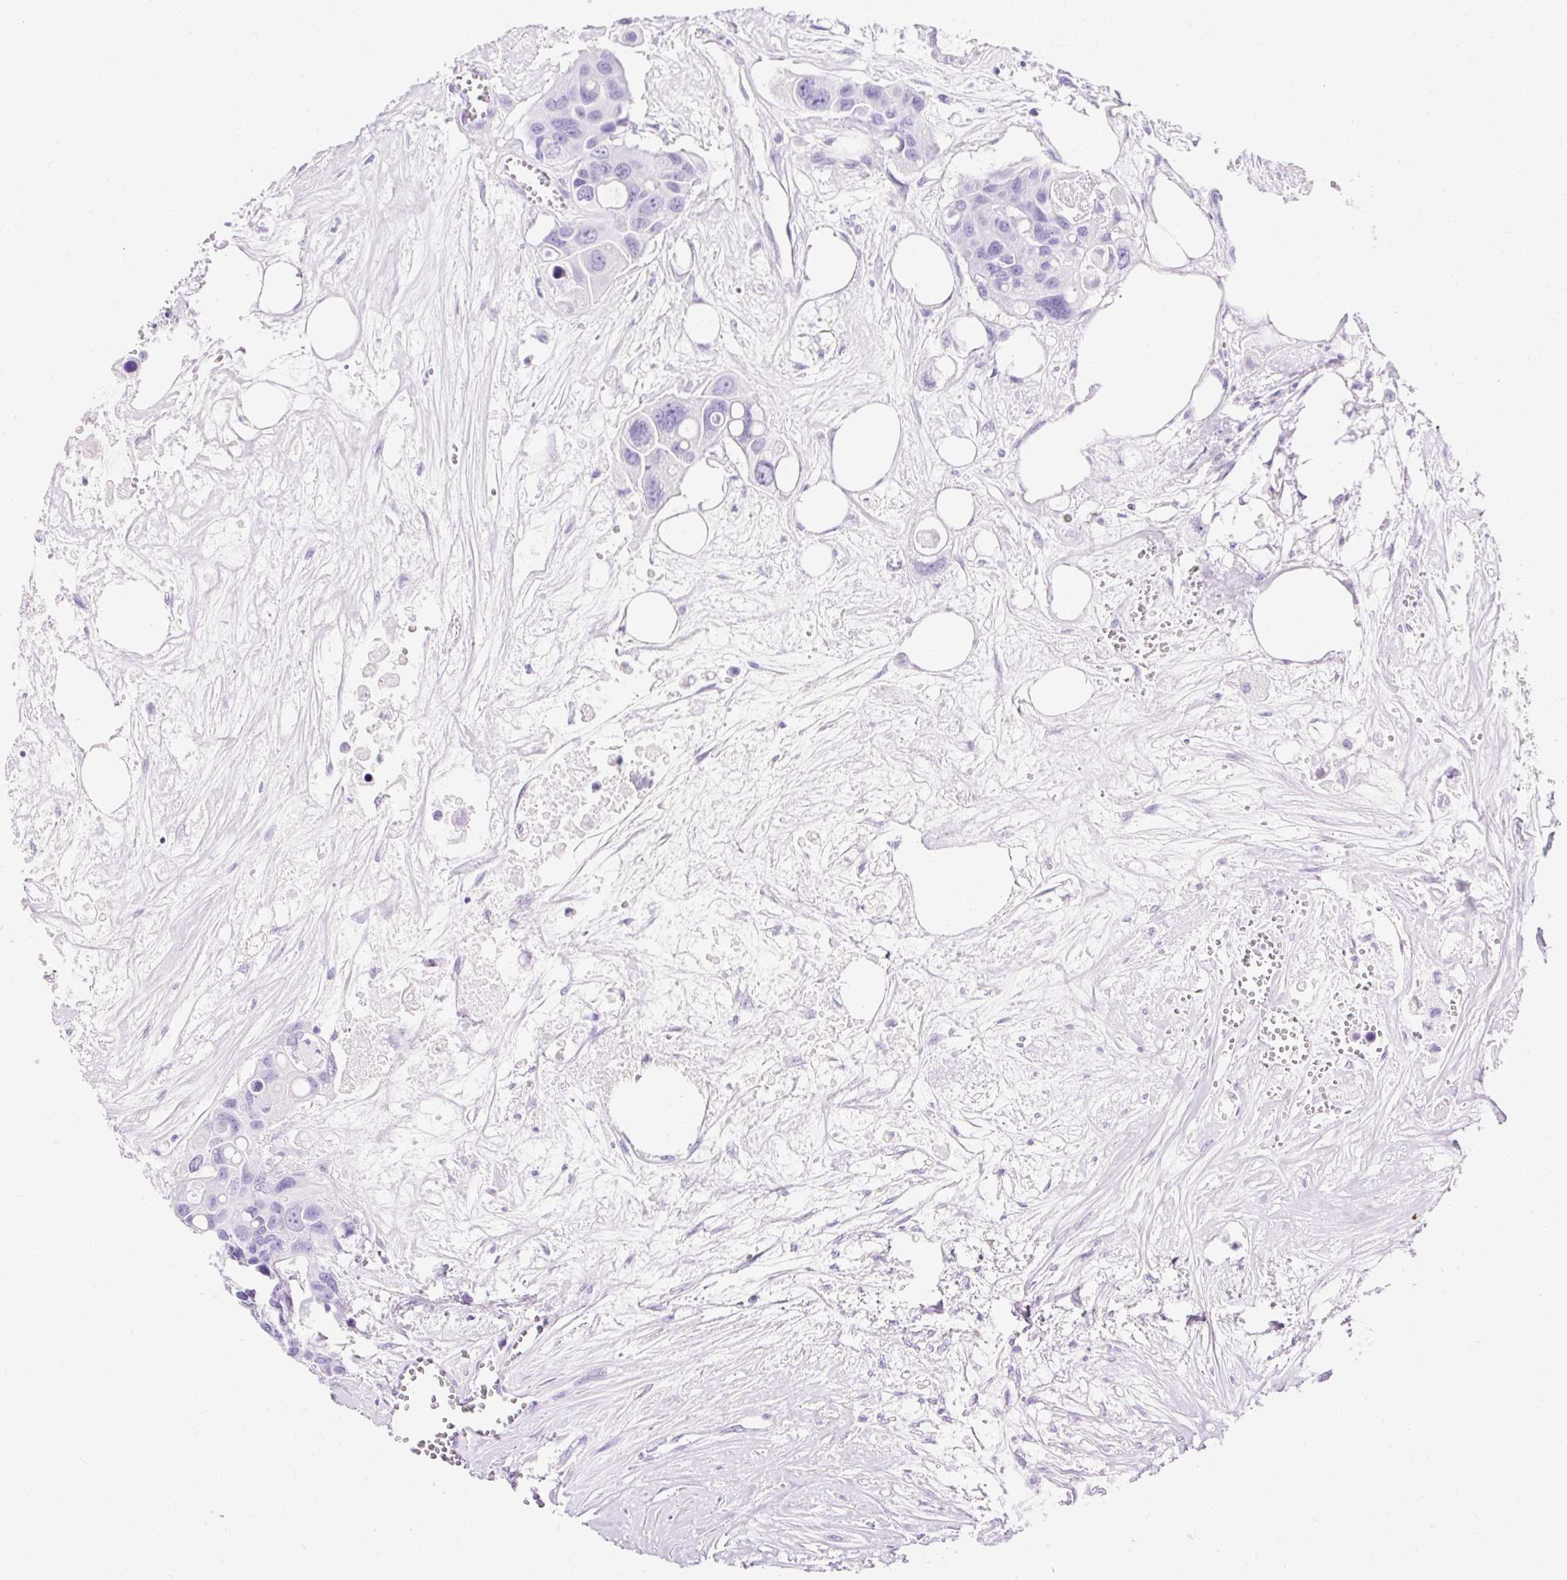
{"staining": {"intensity": "negative", "quantity": "none", "location": "none"}, "tissue": "colorectal cancer", "cell_type": "Tumor cells", "image_type": "cancer", "snomed": [{"axis": "morphology", "description": "Adenocarcinoma, NOS"}, {"axis": "topography", "description": "Colon"}], "caption": "The histopathology image demonstrates no staining of tumor cells in colorectal cancer.", "gene": "SLC8A2", "patient": {"sex": "male", "age": 77}}